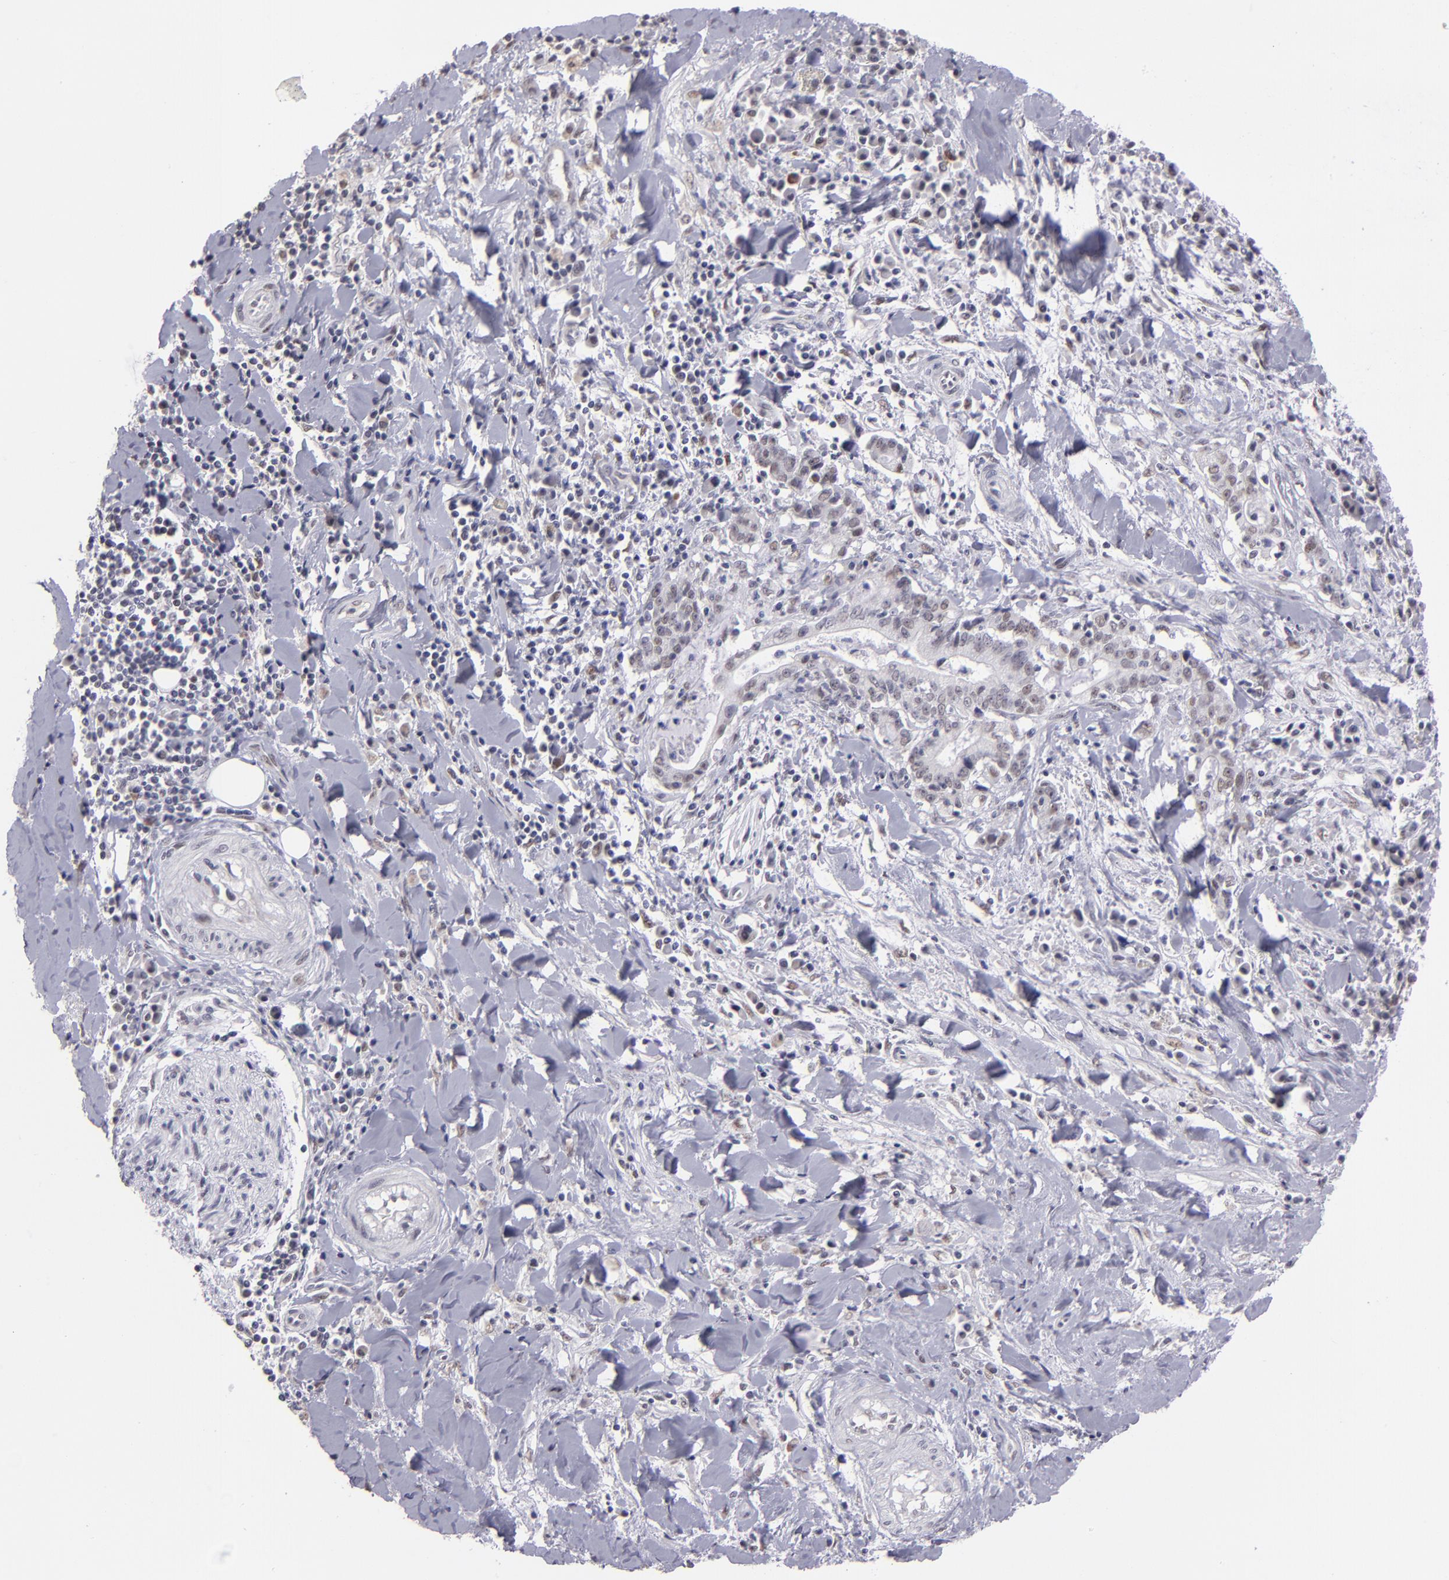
{"staining": {"intensity": "weak", "quantity": "25%-75%", "location": "nuclear"}, "tissue": "liver cancer", "cell_type": "Tumor cells", "image_type": "cancer", "snomed": [{"axis": "morphology", "description": "Cholangiocarcinoma"}, {"axis": "topography", "description": "Liver"}], "caption": "Immunohistochemical staining of human liver cholangiocarcinoma shows weak nuclear protein staining in approximately 25%-75% of tumor cells. (DAB (3,3'-diaminobenzidine) = brown stain, brightfield microscopy at high magnification).", "gene": "OTUB2", "patient": {"sex": "male", "age": 57}}